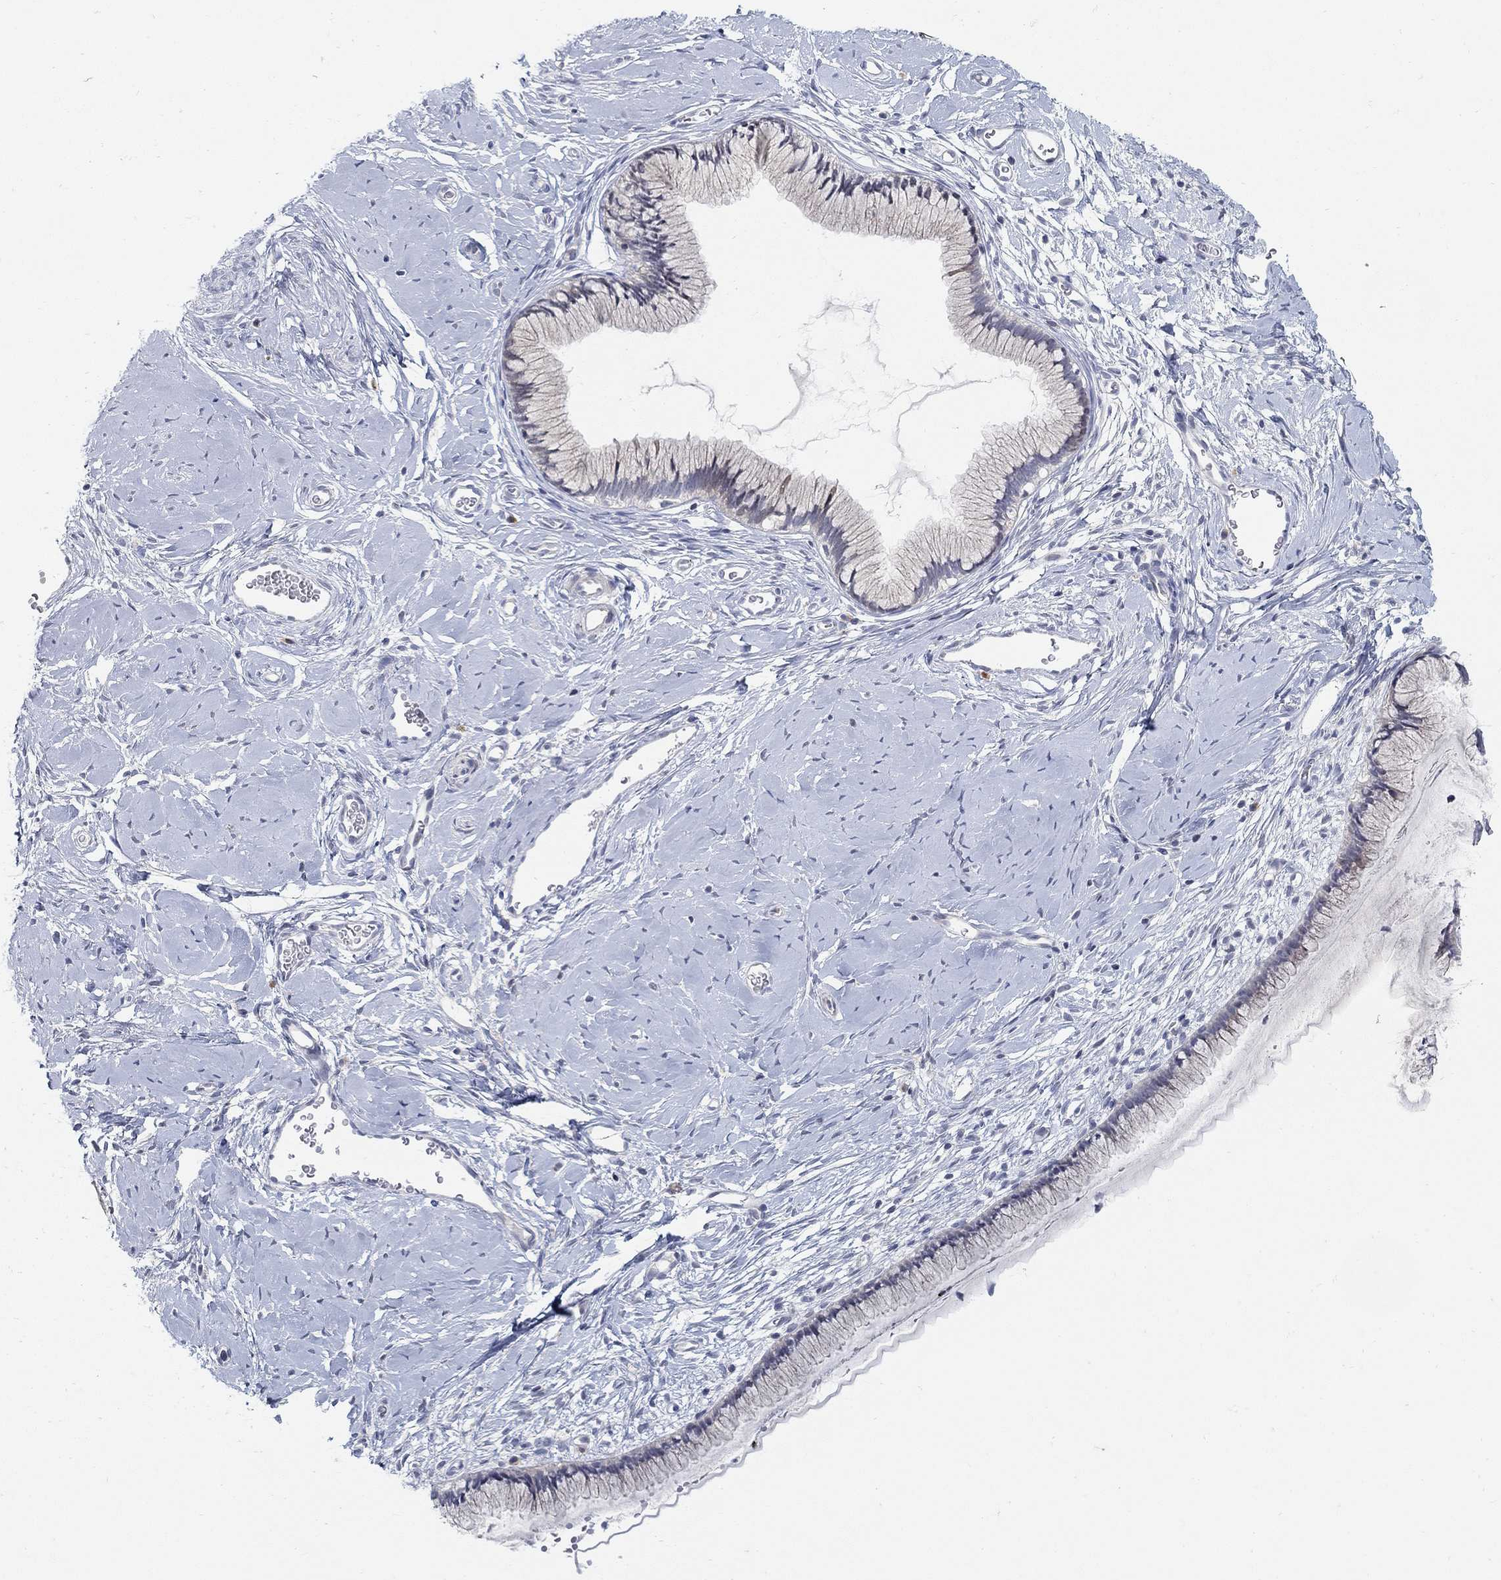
{"staining": {"intensity": "negative", "quantity": "none", "location": "none"}, "tissue": "cervix", "cell_type": "Glandular cells", "image_type": "normal", "snomed": [{"axis": "morphology", "description": "Normal tissue, NOS"}, {"axis": "topography", "description": "Cervix"}], "caption": "This is an immunohistochemistry image of benign cervix. There is no expression in glandular cells.", "gene": "ANO7", "patient": {"sex": "female", "age": 40}}